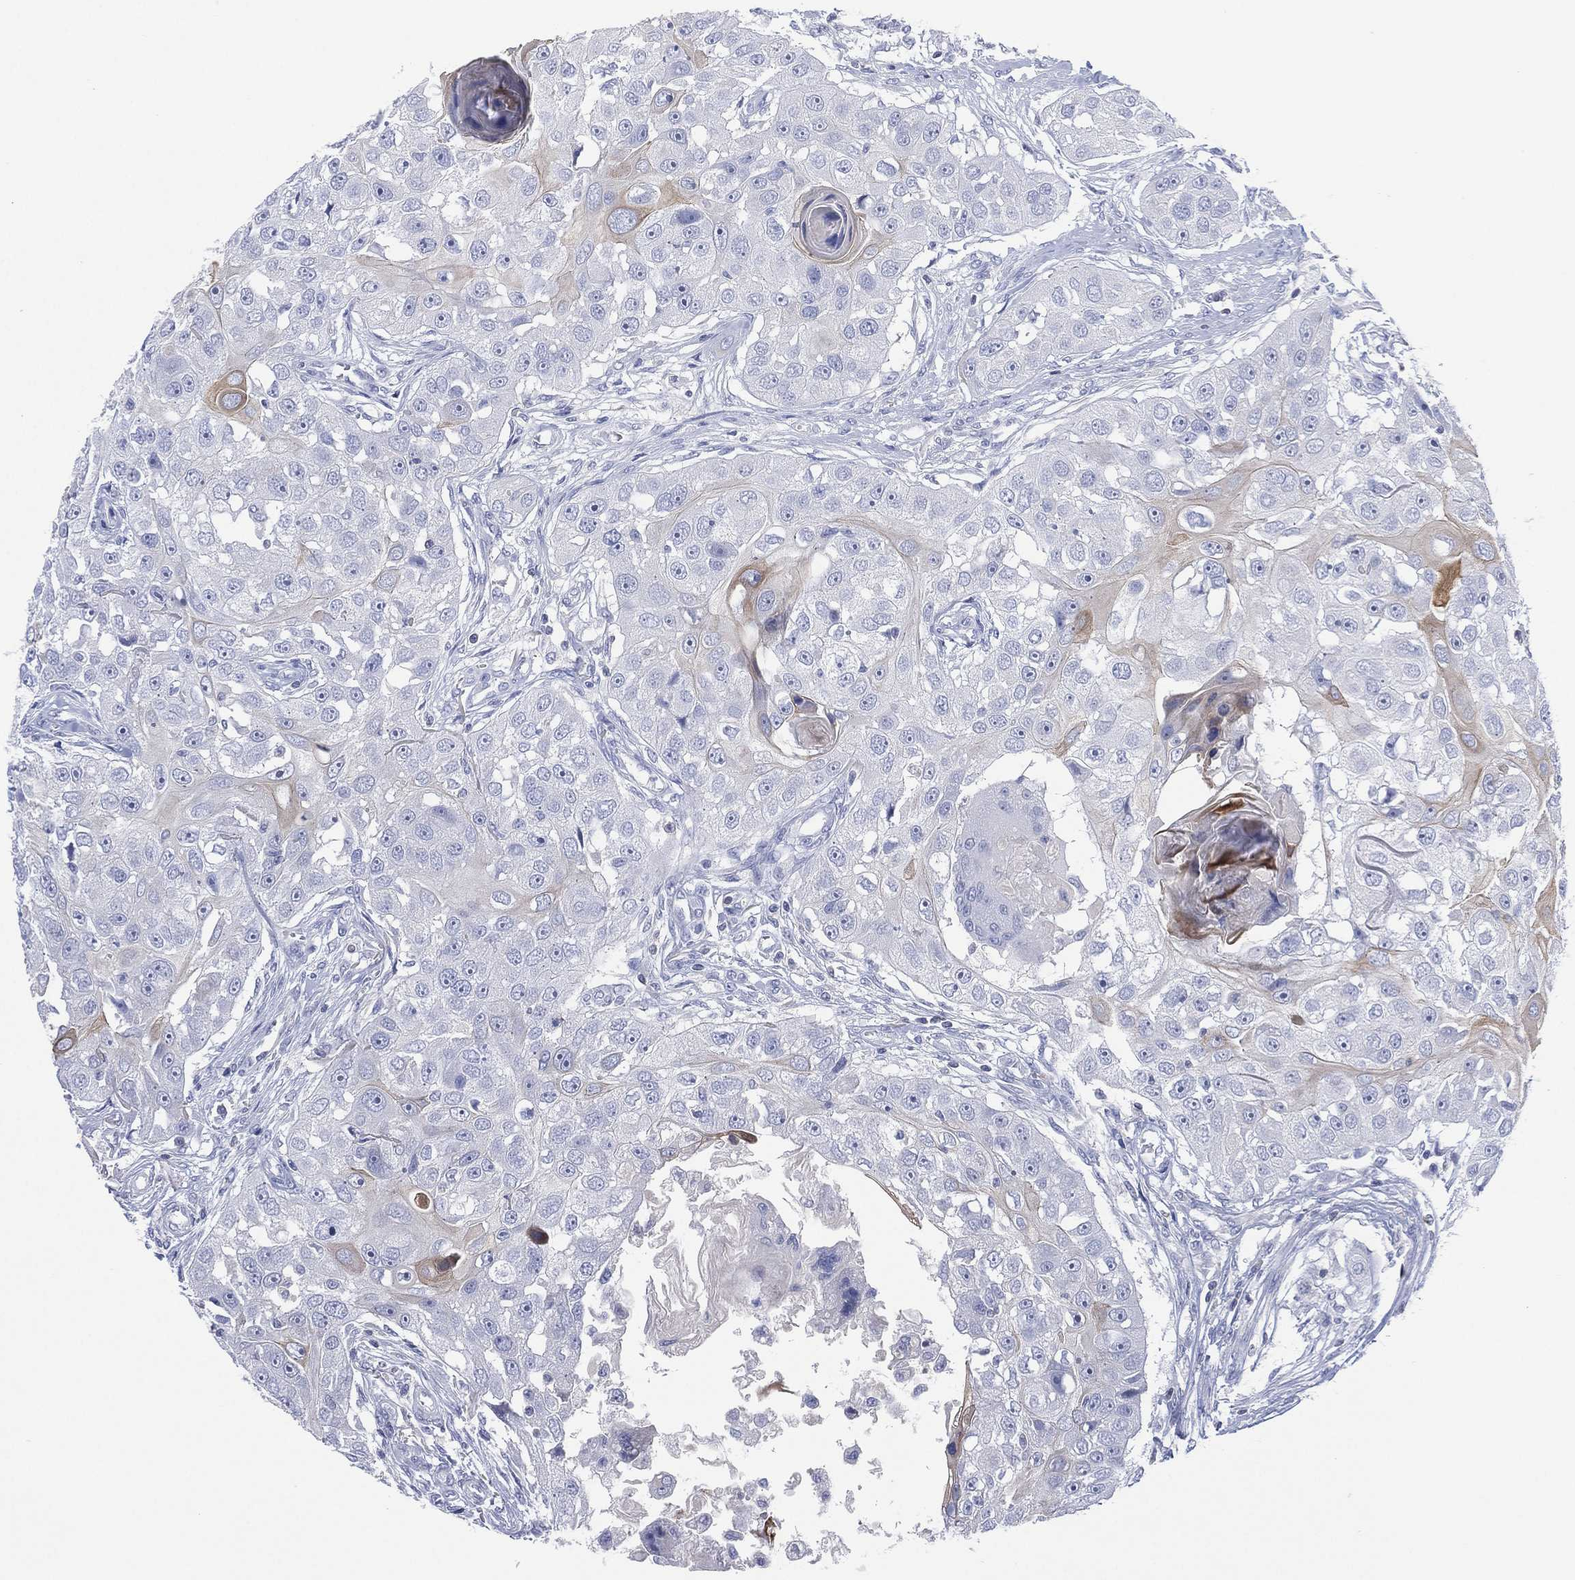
{"staining": {"intensity": "weak", "quantity": "<25%", "location": "cytoplasmic/membranous"}, "tissue": "head and neck cancer", "cell_type": "Tumor cells", "image_type": "cancer", "snomed": [{"axis": "morphology", "description": "Squamous cell carcinoma, NOS"}, {"axis": "topography", "description": "Head-Neck"}], "caption": "There is no significant positivity in tumor cells of head and neck cancer (squamous cell carcinoma).", "gene": "SEPTIN1", "patient": {"sex": "male", "age": 51}}